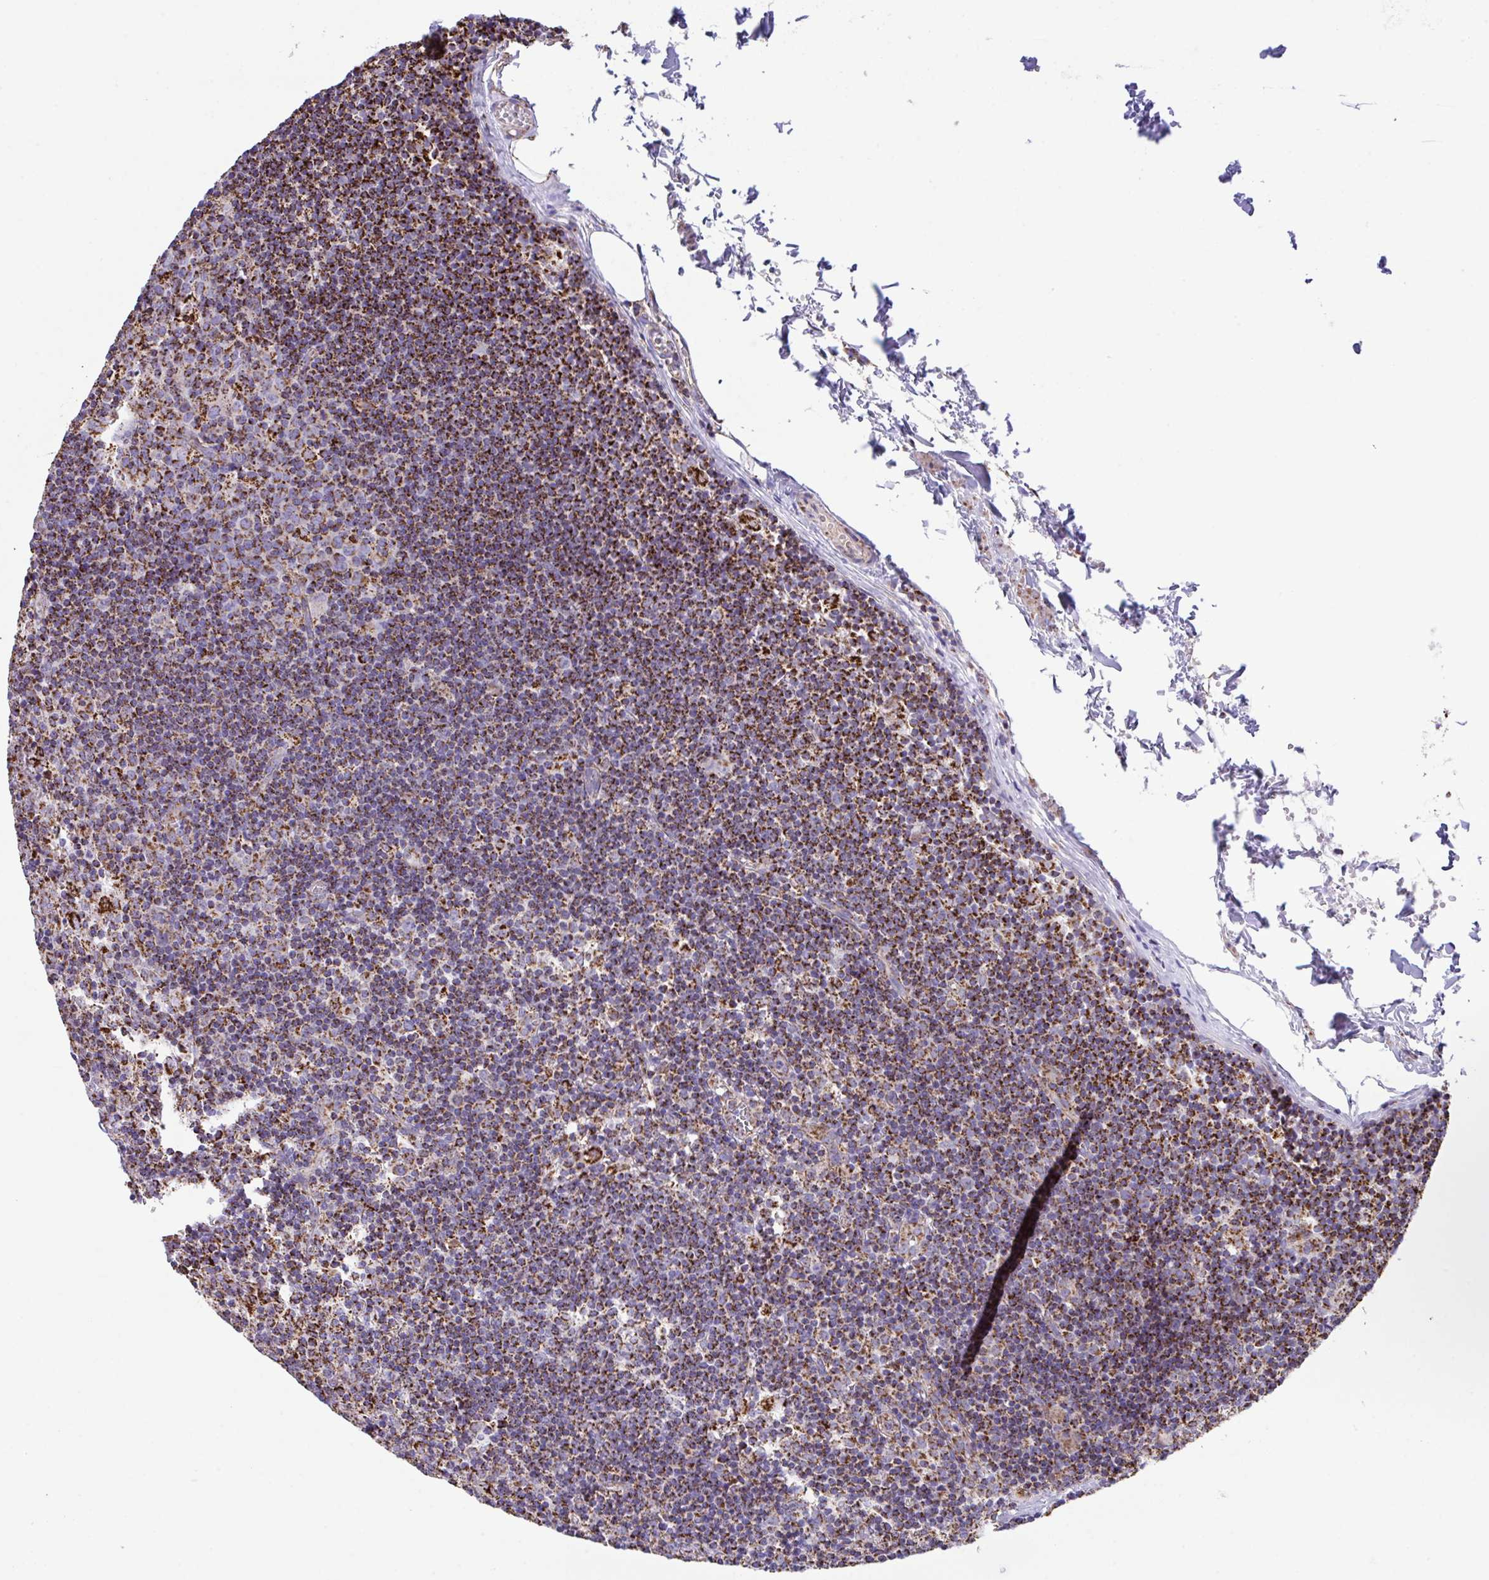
{"staining": {"intensity": "moderate", "quantity": "<25%", "location": "cytoplasmic/membranous"}, "tissue": "lymph node", "cell_type": "Germinal center cells", "image_type": "normal", "snomed": [{"axis": "morphology", "description": "Normal tissue, NOS"}, {"axis": "topography", "description": "Lymph node"}], "caption": "Approximately <25% of germinal center cells in benign human lymph node show moderate cytoplasmic/membranous protein positivity as visualized by brown immunohistochemical staining.", "gene": "PCMTD2", "patient": {"sex": "female", "age": 45}}